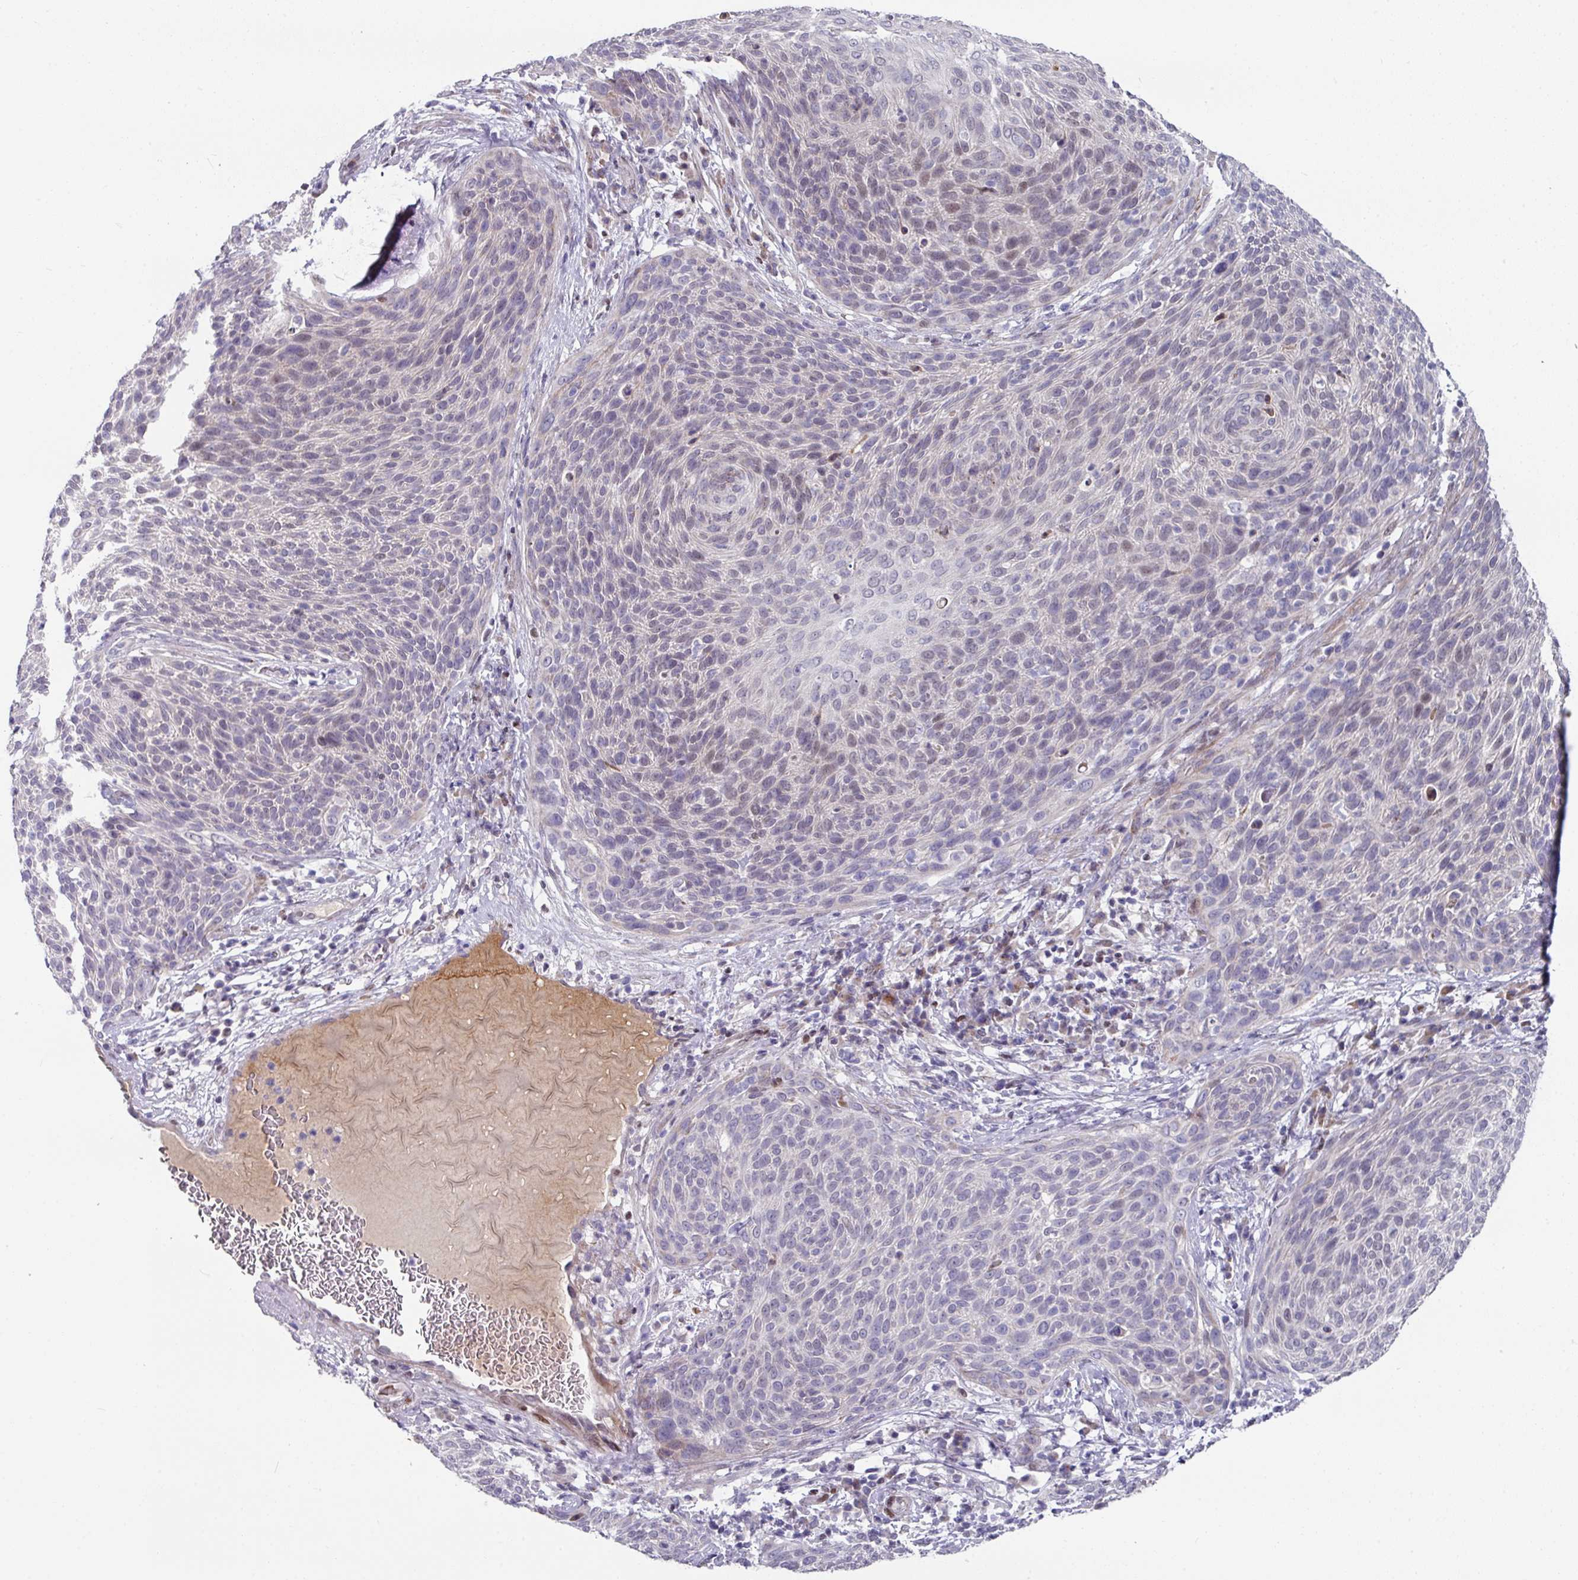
{"staining": {"intensity": "negative", "quantity": "none", "location": "none"}, "tissue": "cervical cancer", "cell_type": "Tumor cells", "image_type": "cancer", "snomed": [{"axis": "morphology", "description": "Squamous cell carcinoma, NOS"}, {"axis": "topography", "description": "Cervix"}], "caption": "Human cervical squamous cell carcinoma stained for a protein using immunohistochemistry demonstrates no expression in tumor cells.", "gene": "CBX7", "patient": {"sex": "female", "age": 31}}